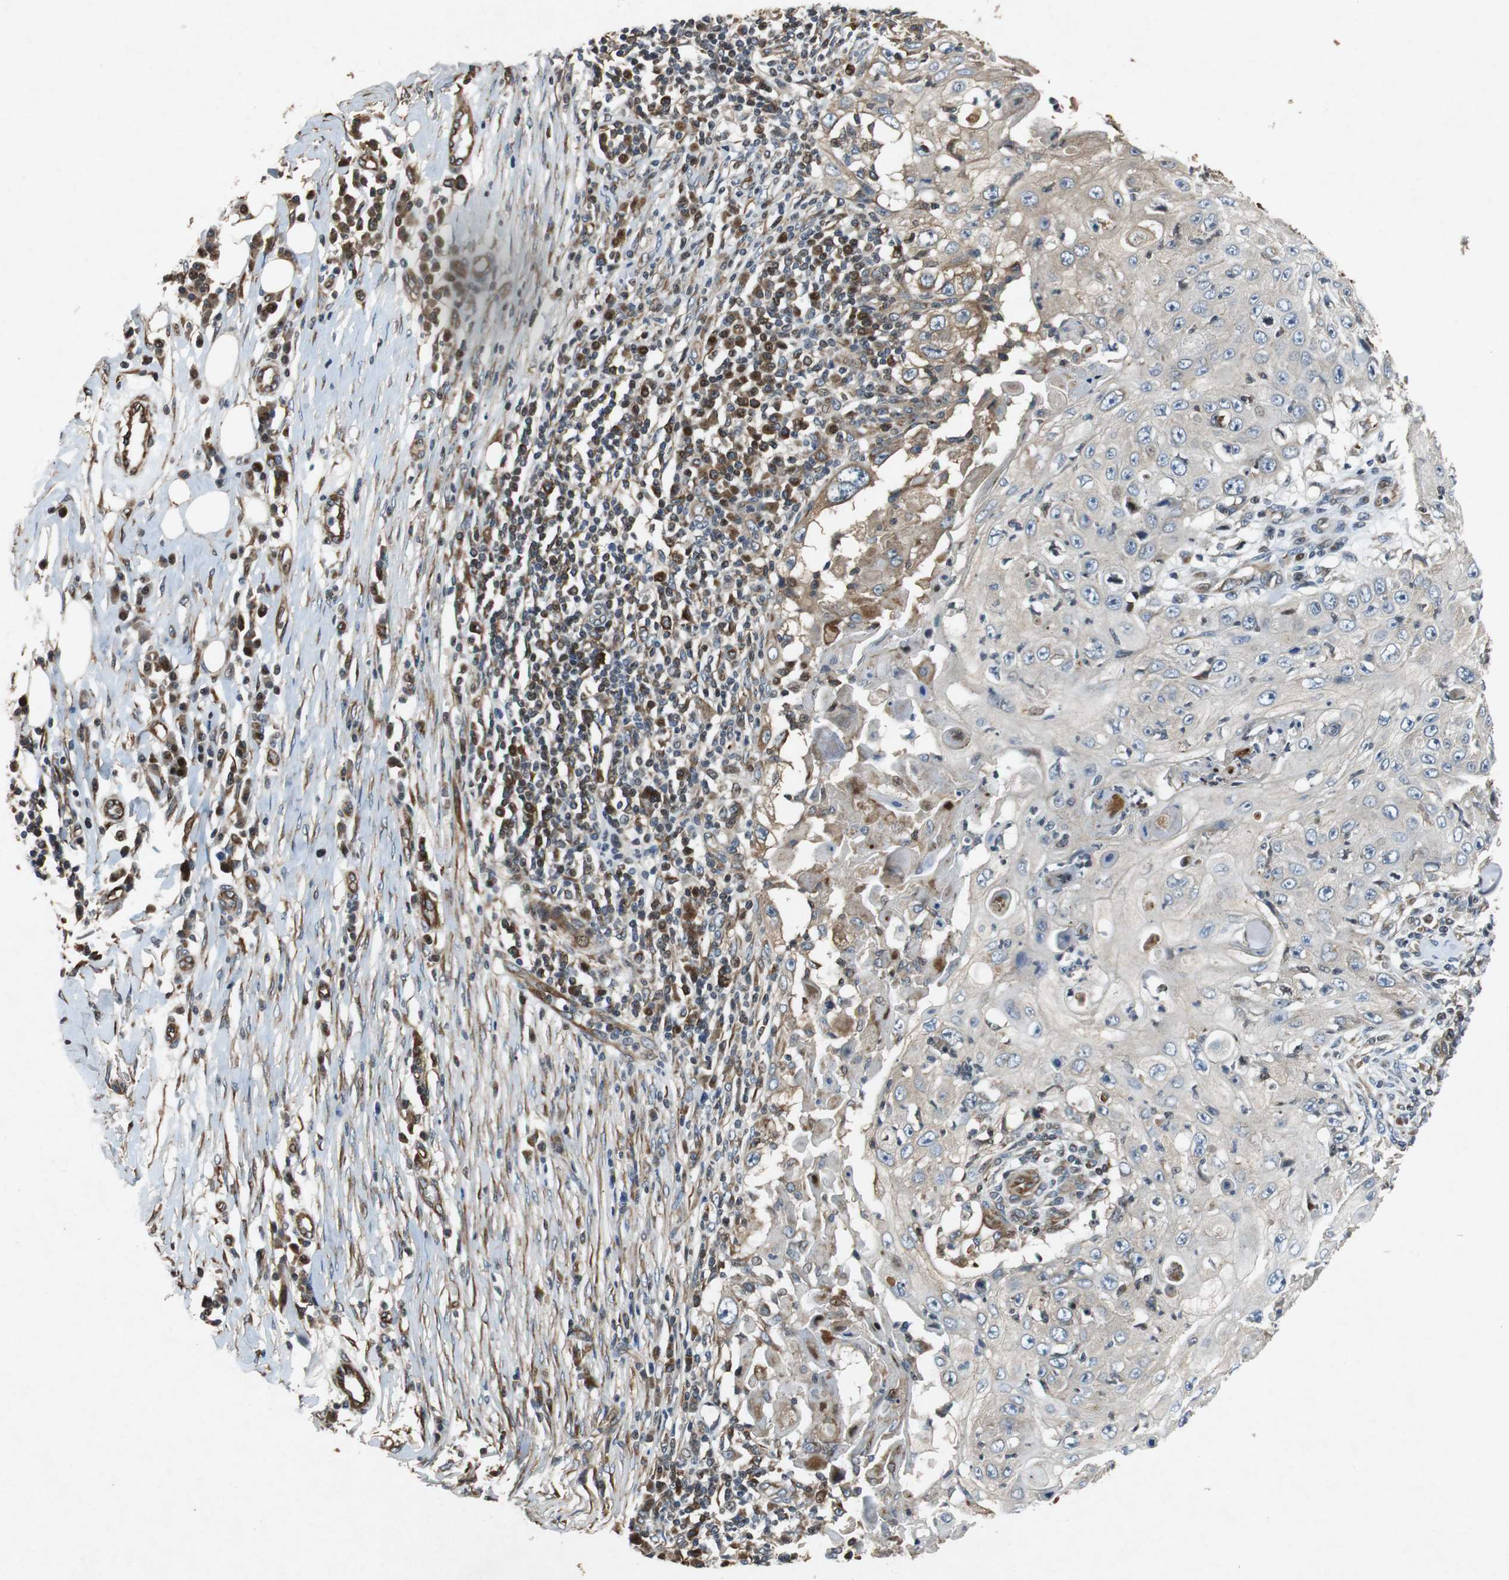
{"staining": {"intensity": "weak", "quantity": "<25%", "location": "cytoplasmic/membranous"}, "tissue": "skin cancer", "cell_type": "Tumor cells", "image_type": "cancer", "snomed": [{"axis": "morphology", "description": "Squamous cell carcinoma, NOS"}, {"axis": "topography", "description": "Skin"}], "caption": "An immunohistochemistry (IHC) histopathology image of skin cancer (squamous cell carcinoma) is shown. There is no staining in tumor cells of skin cancer (squamous cell carcinoma).", "gene": "TUBA4A", "patient": {"sex": "male", "age": 86}}